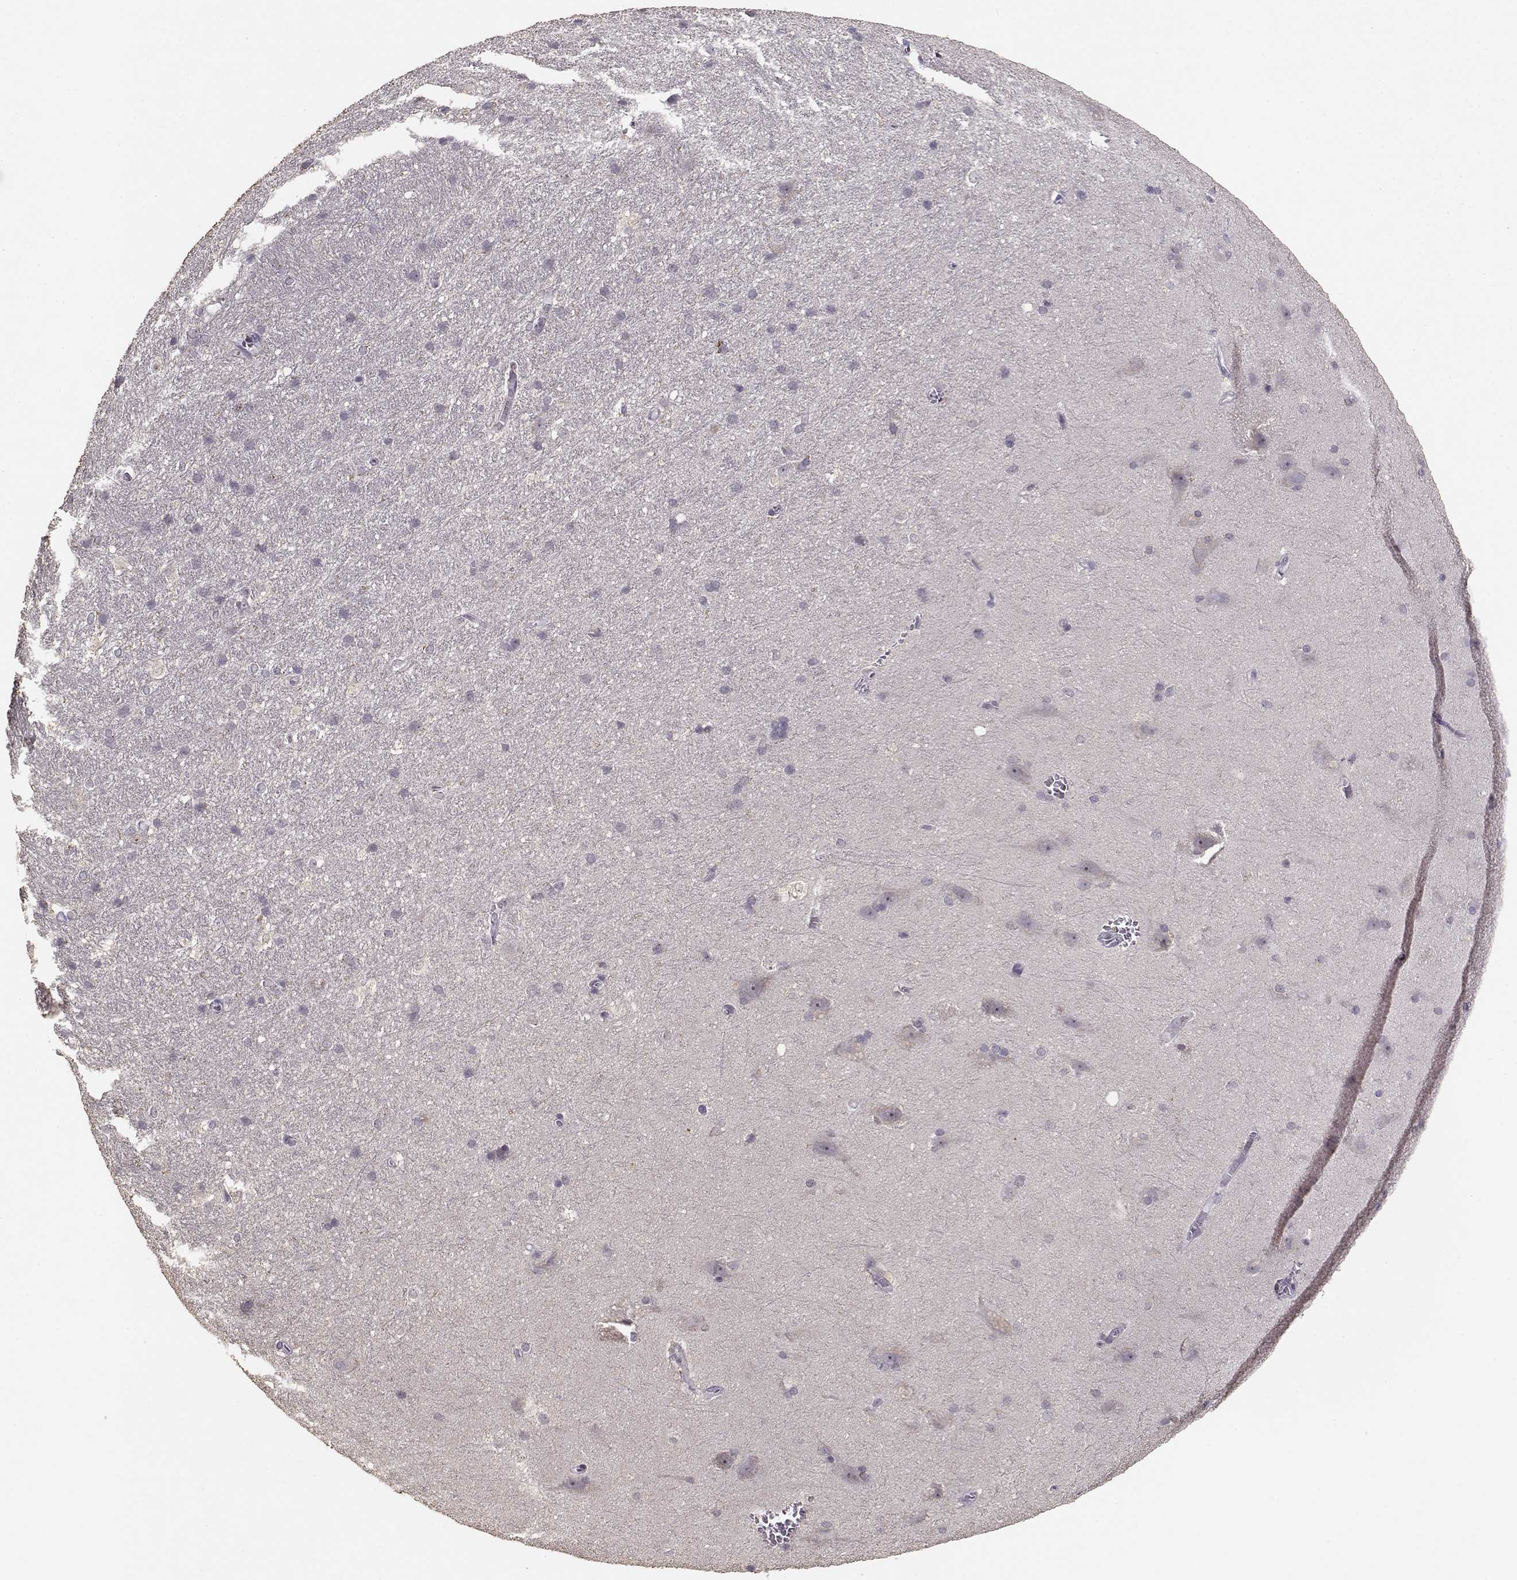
{"staining": {"intensity": "negative", "quantity": "none", "location": "none"}, "tissue": "hippocampus", "cell_type": "Glial cells", "image_type": "normal", "snomed": [{"axis": "morphology", "description": "Normal tissue, NOS"}, {"axis": "topography", "description": "Cerebral cortex"}, {"axis": "topography", "description": "Hippocampus"}], "caption": "The IHC image has no significant expression in glial cells of hippocampus. Nuclei are stained in blue.", "gene": "UROC1", "patient": {"sex": "female", "age": 19}}